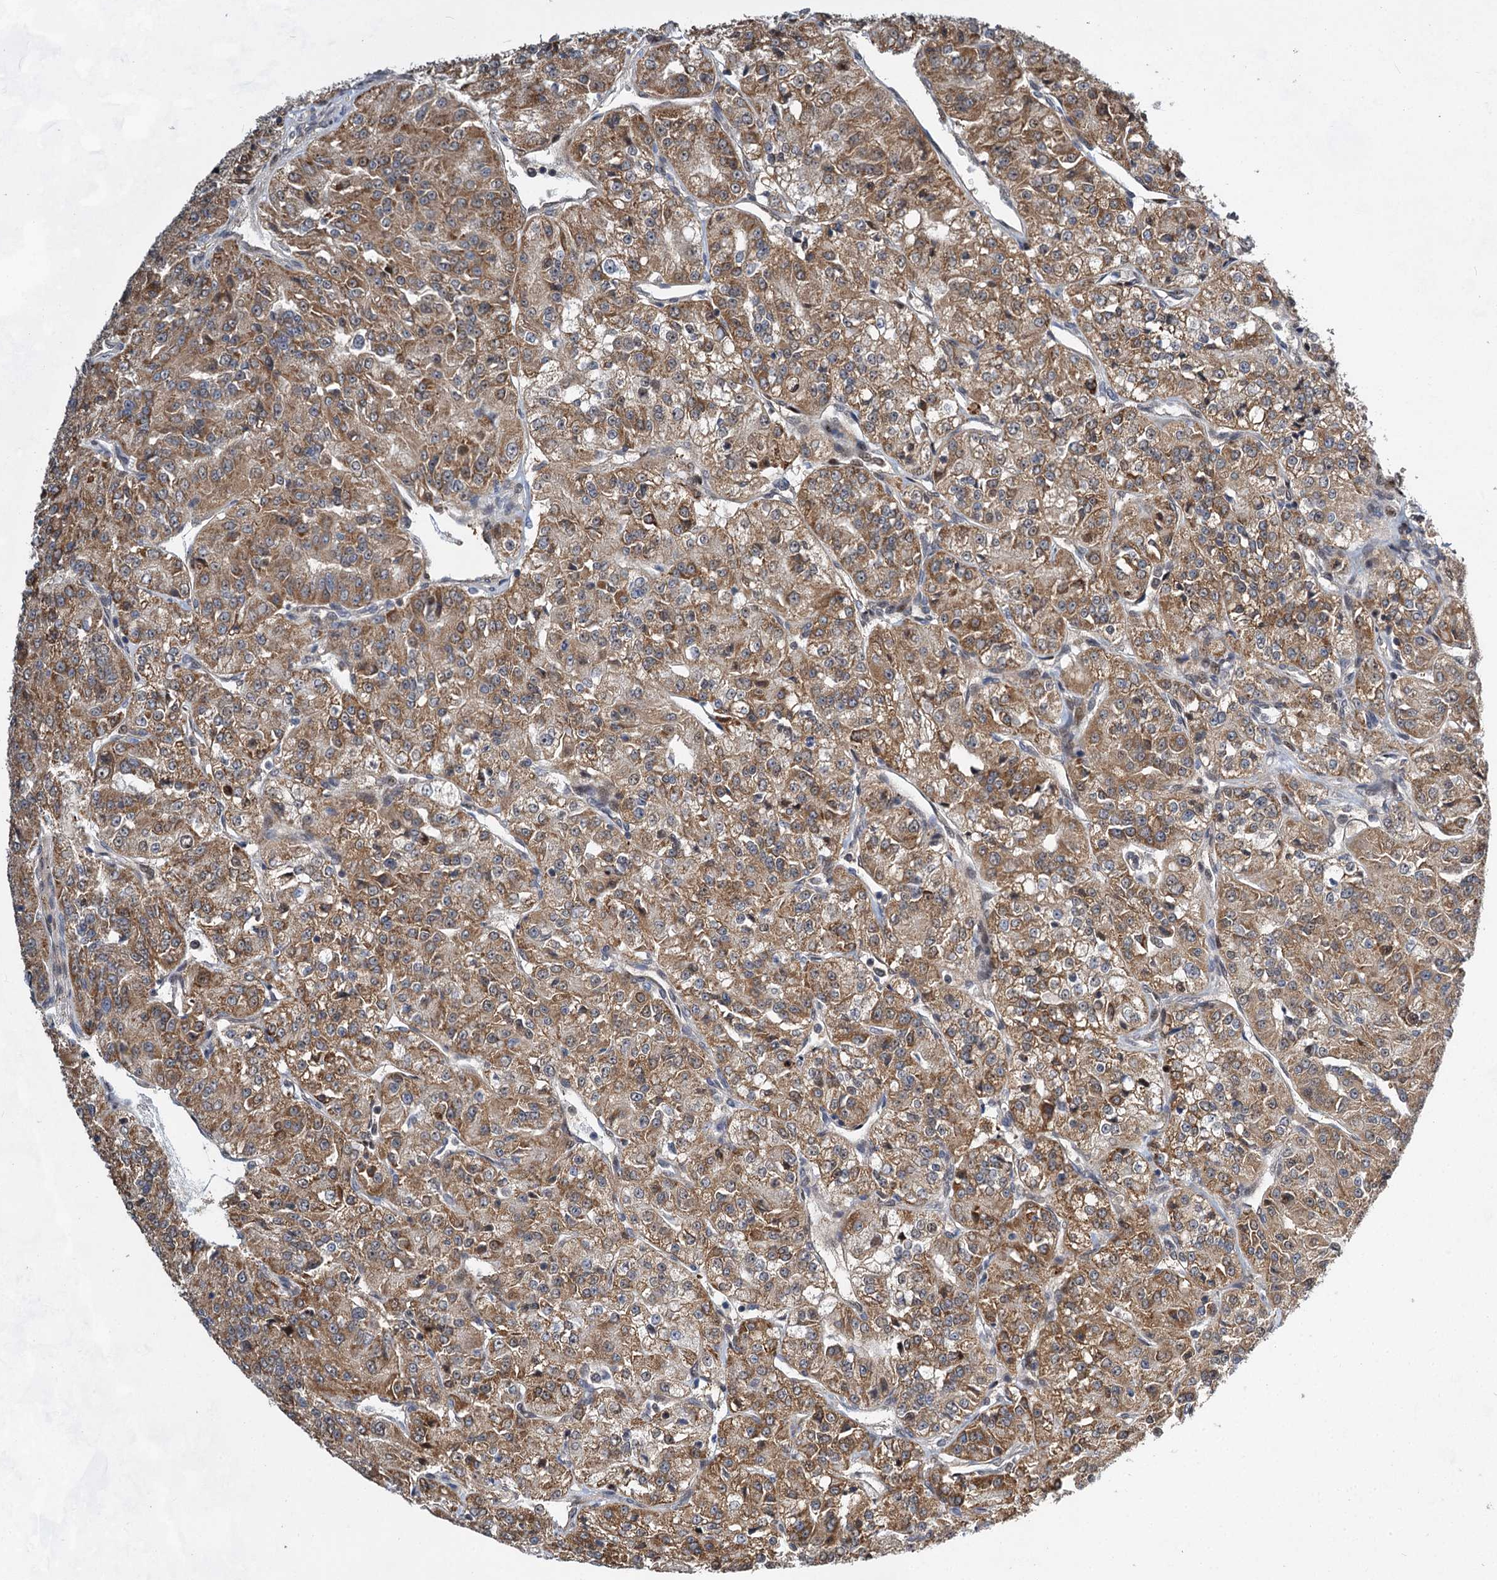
{"staining": {"intensity": "moderate", "quantity": ">75%", "location": "cytoplasmic/membranous"}, "tissue": "renal cancer", "cell_type": "Tumor cells", "image_type": "cancer", "snomed": [{"axis": "morphology", "description": "Adenocarcinoma, NOS"}, {"axis": "topography", "description": "Kidney"}], "caption": "A high-resolution micrograph shows IHC staining of renal adenocarcinoma, which shows moderate cytoplasmic/membranous staining in about >75% of tumor cells. The staining was performed using DAB (3,3'-diaminobenzidine) to visualize the protein expression in brown, while the nuclei were stained in blue with hematoxylin (Magnification: 20x).", "gene": "GPBP1", "patient": {"sex": "female", "age": 63}}